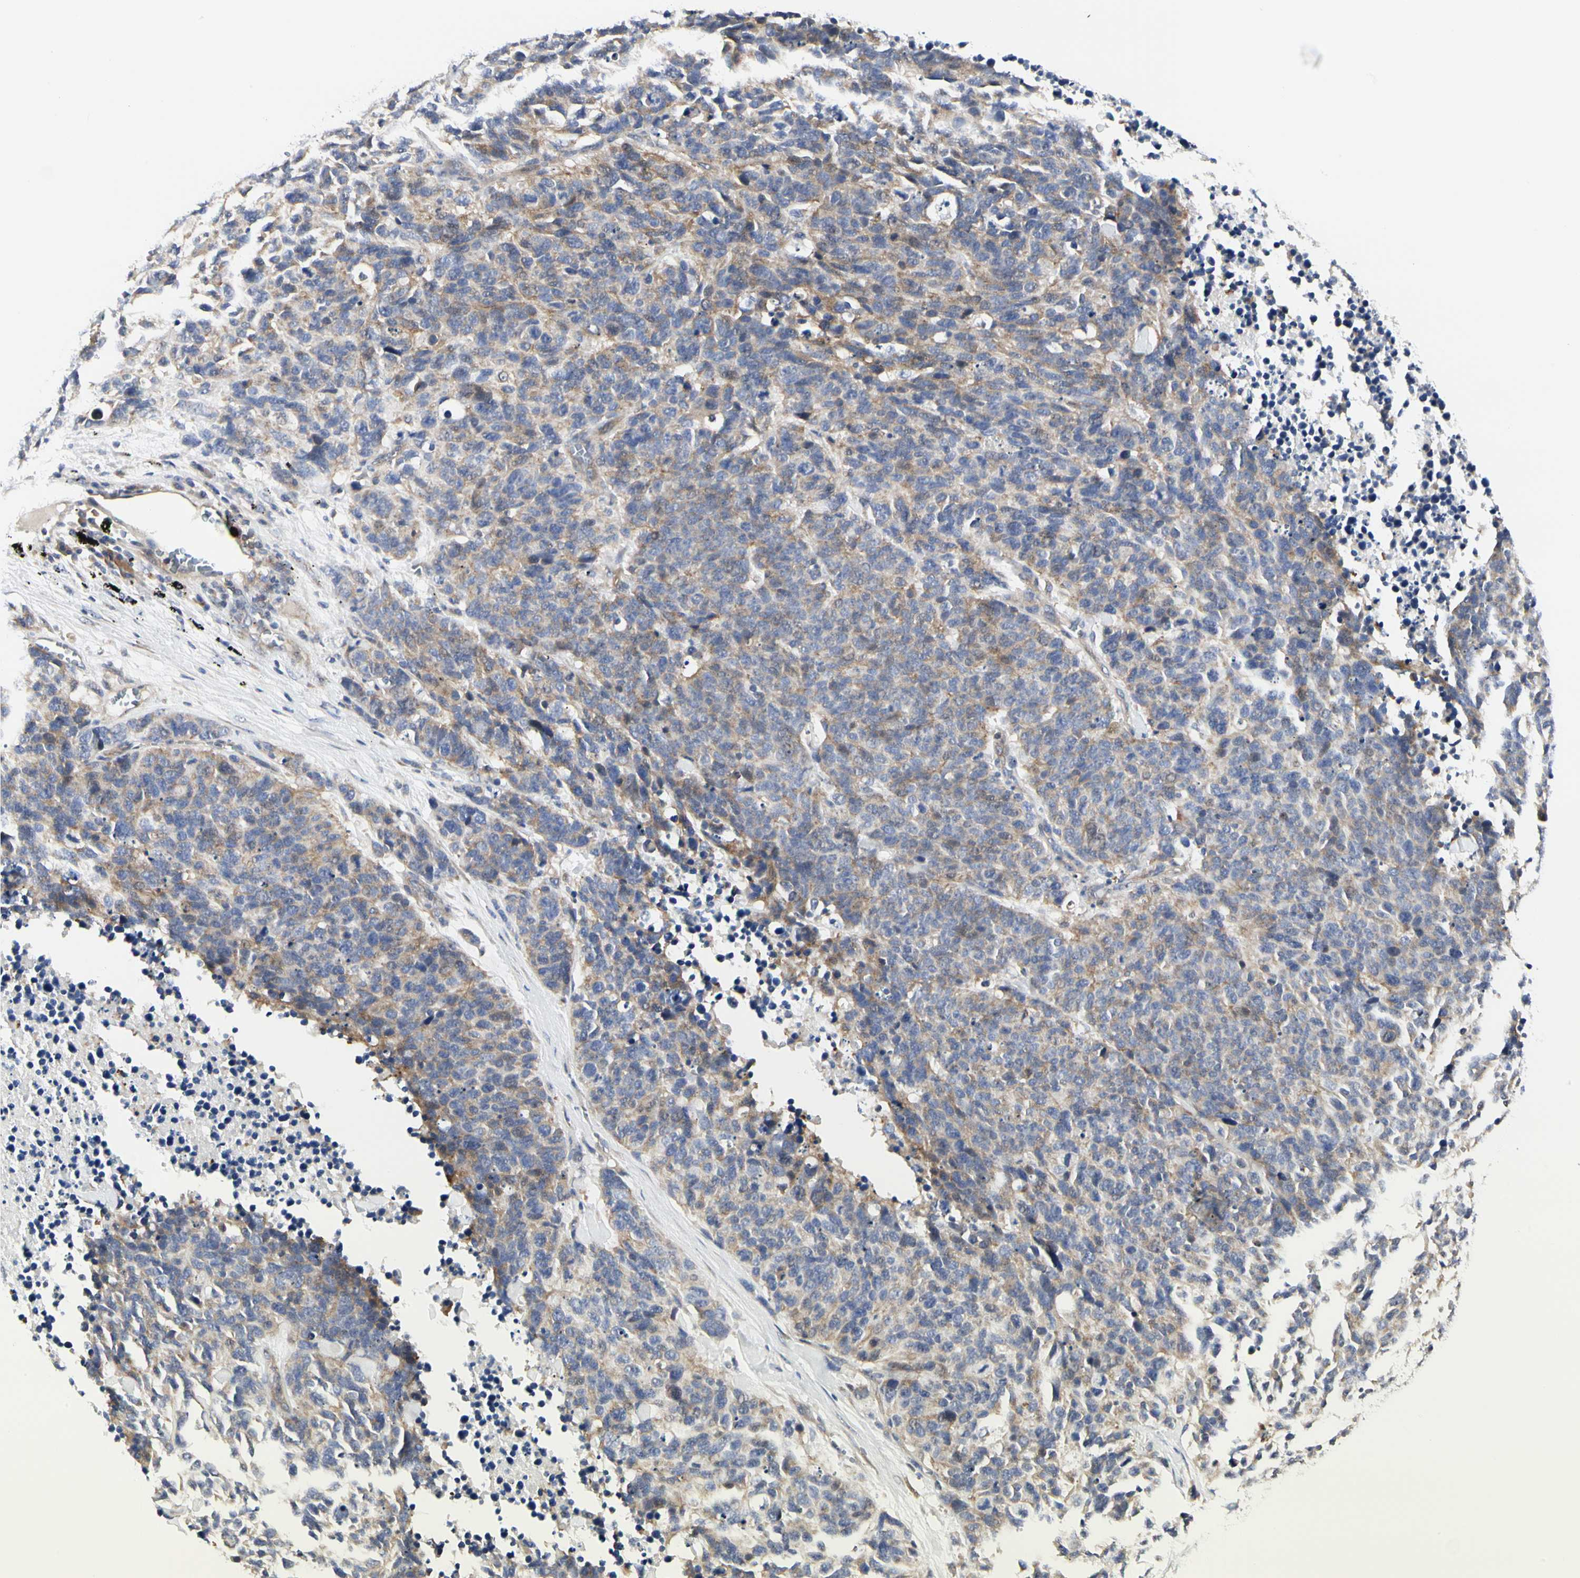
{"staining": {"intensity": "moderate", "quantity": ">75%", "location": "cytoplasmic/membranous"}, "tissue": "lung cancer", "cell_type": "Tumor cells", "image_type": "cancer", "snomed": [{"axis": "morphology", "description": "Neoplasm, malignant, NOS"}, {"axis": "topography", "description": "Lung"}], "caption": "IHC photomicrograph of neoplastic tissue: lung cancer (neoplasm (malignant)) stained using immunohistochemistry (IHC) shows medium levels of moderate protein expression localized specifically in the cytoplasmic/membranous of tumor cells, appearing as a cytoplasmic/membranous brown color.", "gene": "SHANK2", "patient": {"sex": "female", "age": 58}}